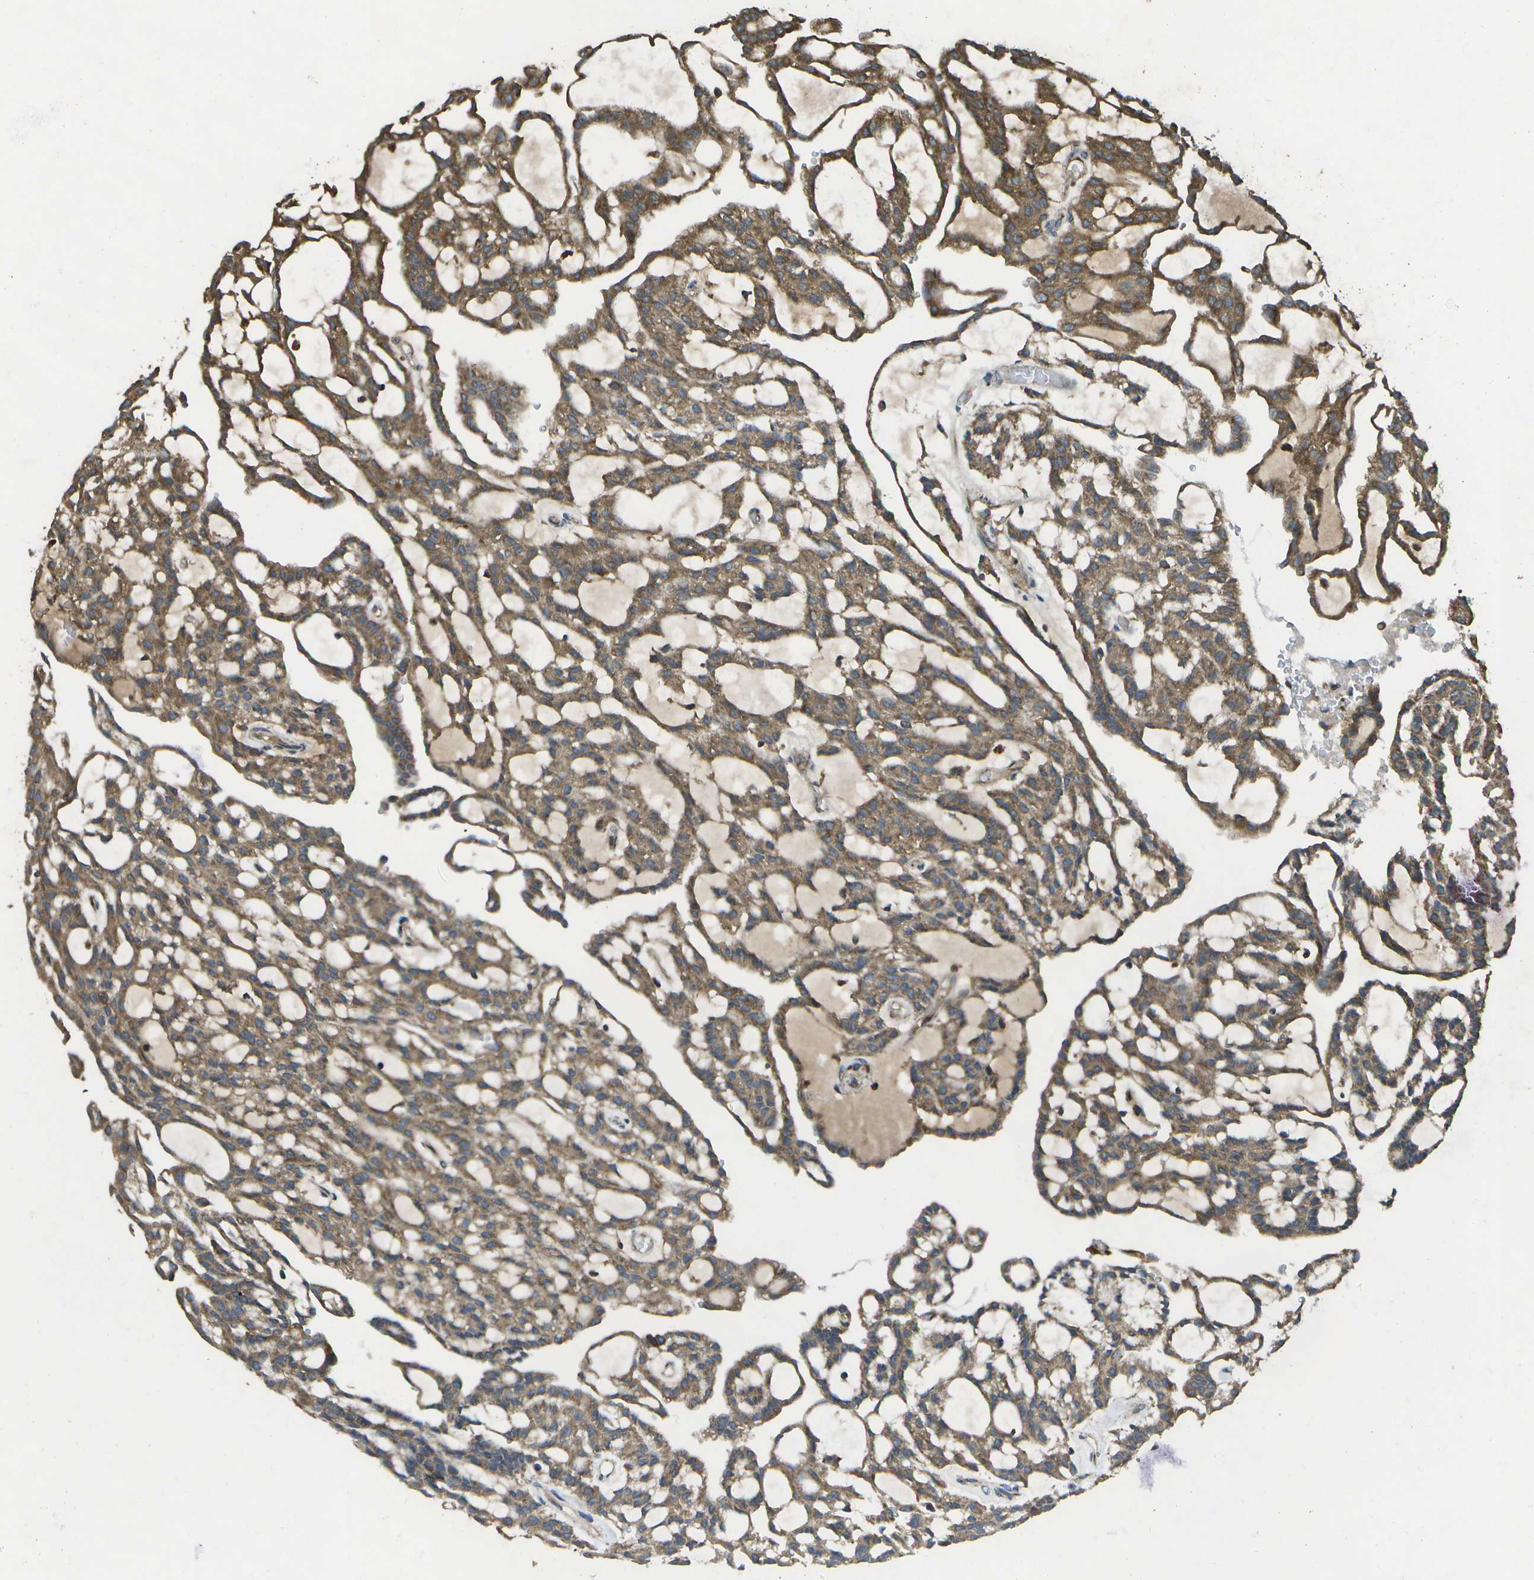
{"staining": {"intensity": "moderate", "quantity": ">75%", "location": "cytoplasmic/membranous"}, "tissue": "renal cancer", "cell_type": "Tumor cells", "image_type": "cancer", "snomed": [{"axis": "morphology", "description": "Adenocarcinoma, NOS"}, {"axis": "topography", "description": "Kidney"}], "caption": "IHC image of adenocarcinoma (renal) stained for a protein (brown), which demonstrates medium levels of moderate cytoplasmic/membranous staining in approximately >75% of tumor cells.", "gene": "HFE", "patient": {"sex": "male", "age": 63}}